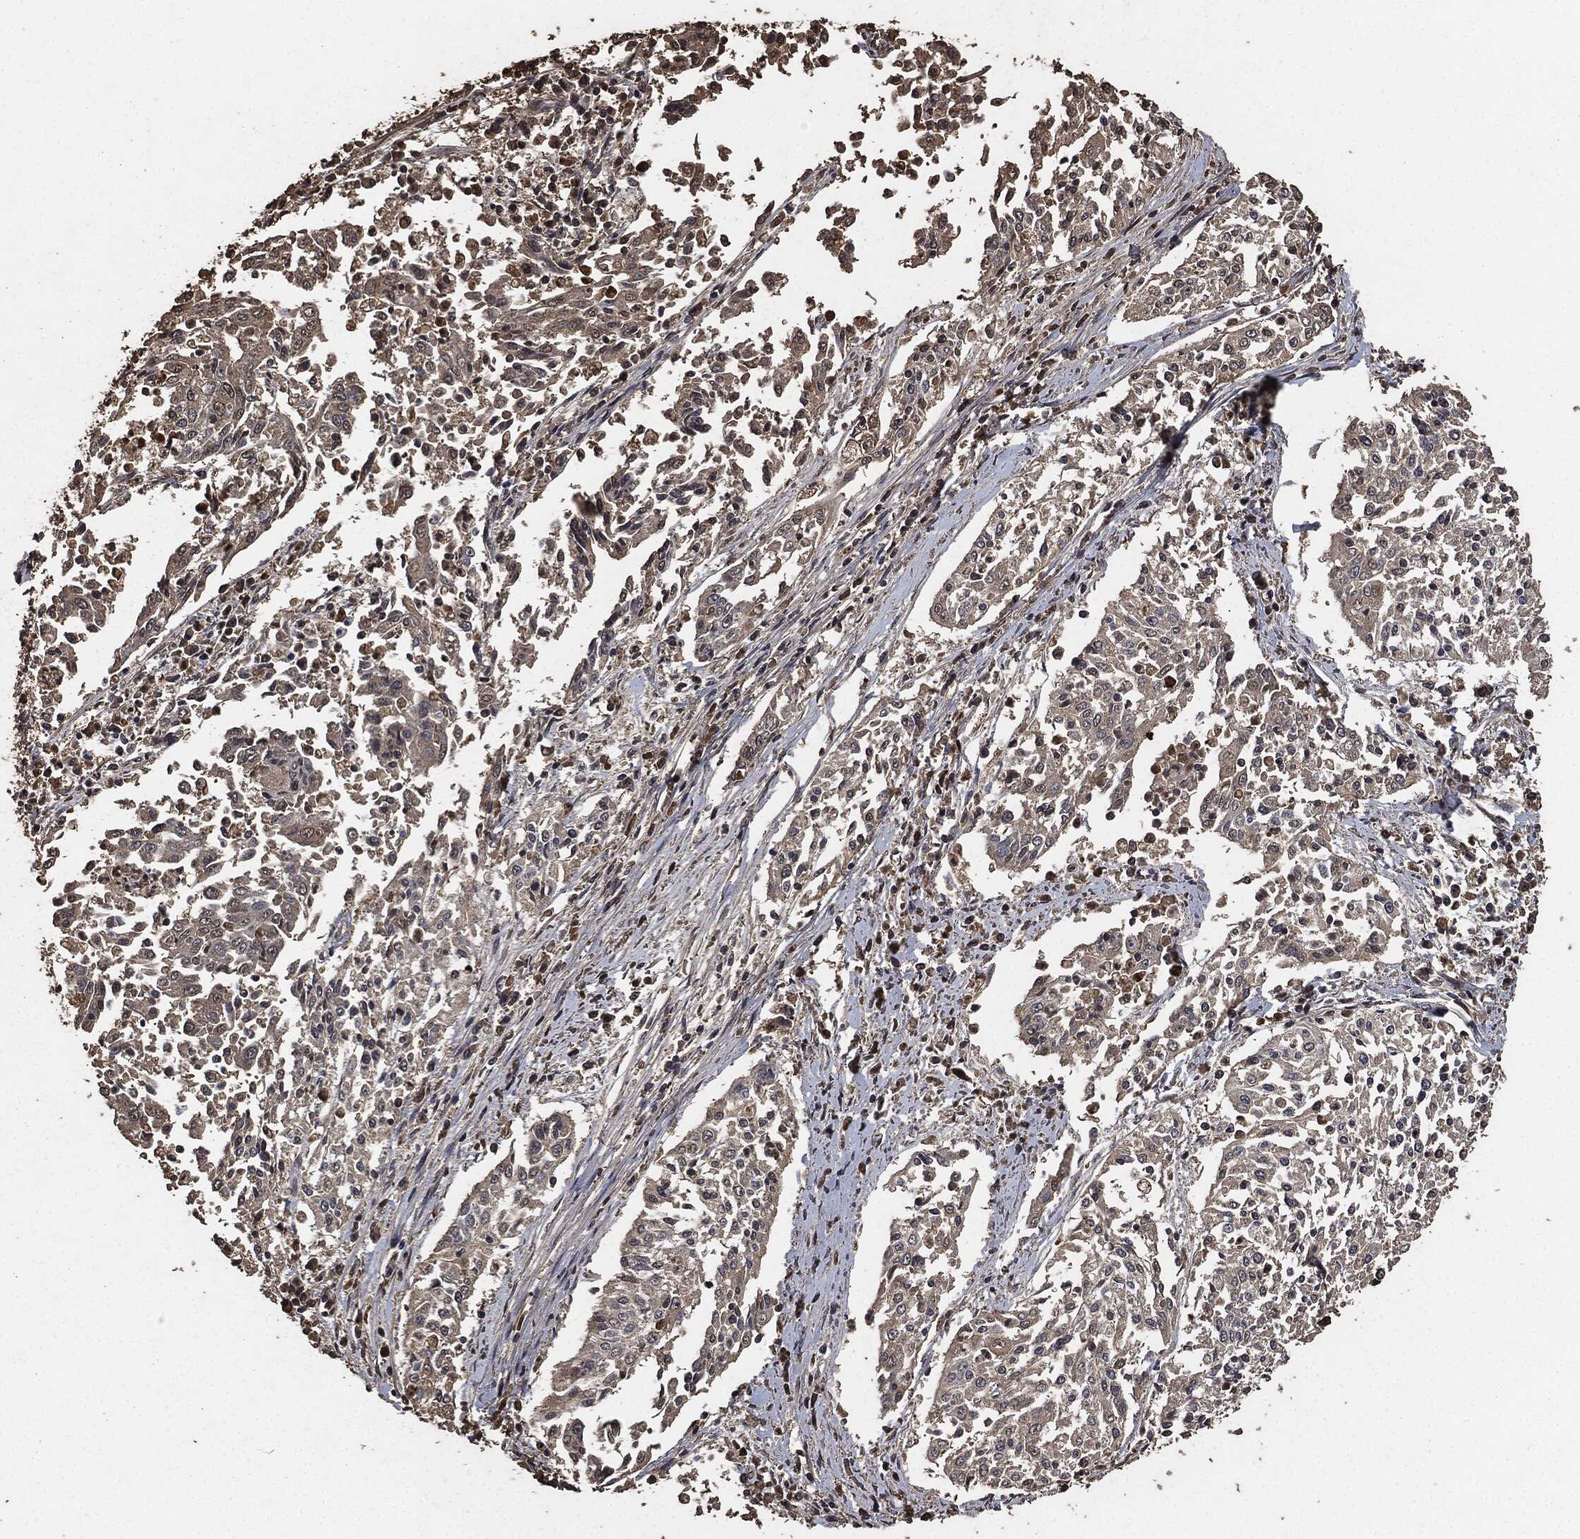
{"staining": {"intensity": "weak", "quantity": "<25%", "location": "cytoplasmic/membranous"}, "tissue": "cervical cancer", "cell_type": "Tumor cells", "image_type": "cancer", "snomed": [{"axis": "morphology", "description": "Squamous cell carcinoma, NOS"}, {"axis": "topography", "description": "Cervix"}], "caption": "IHC image of neoplastic tissue: cervical cancer stained with DAB (3,3'-diaminobenzidine) reveals no significant protein staining in tumor cells. Brightfield microscopy of IHC stained with DAB (3,3'-diaminobenzidine) (brown) and hematoxylin (blue), captured at high magnification.", "gene": "AKT1S1", "patient": {"sex": "female", "age": 41}}